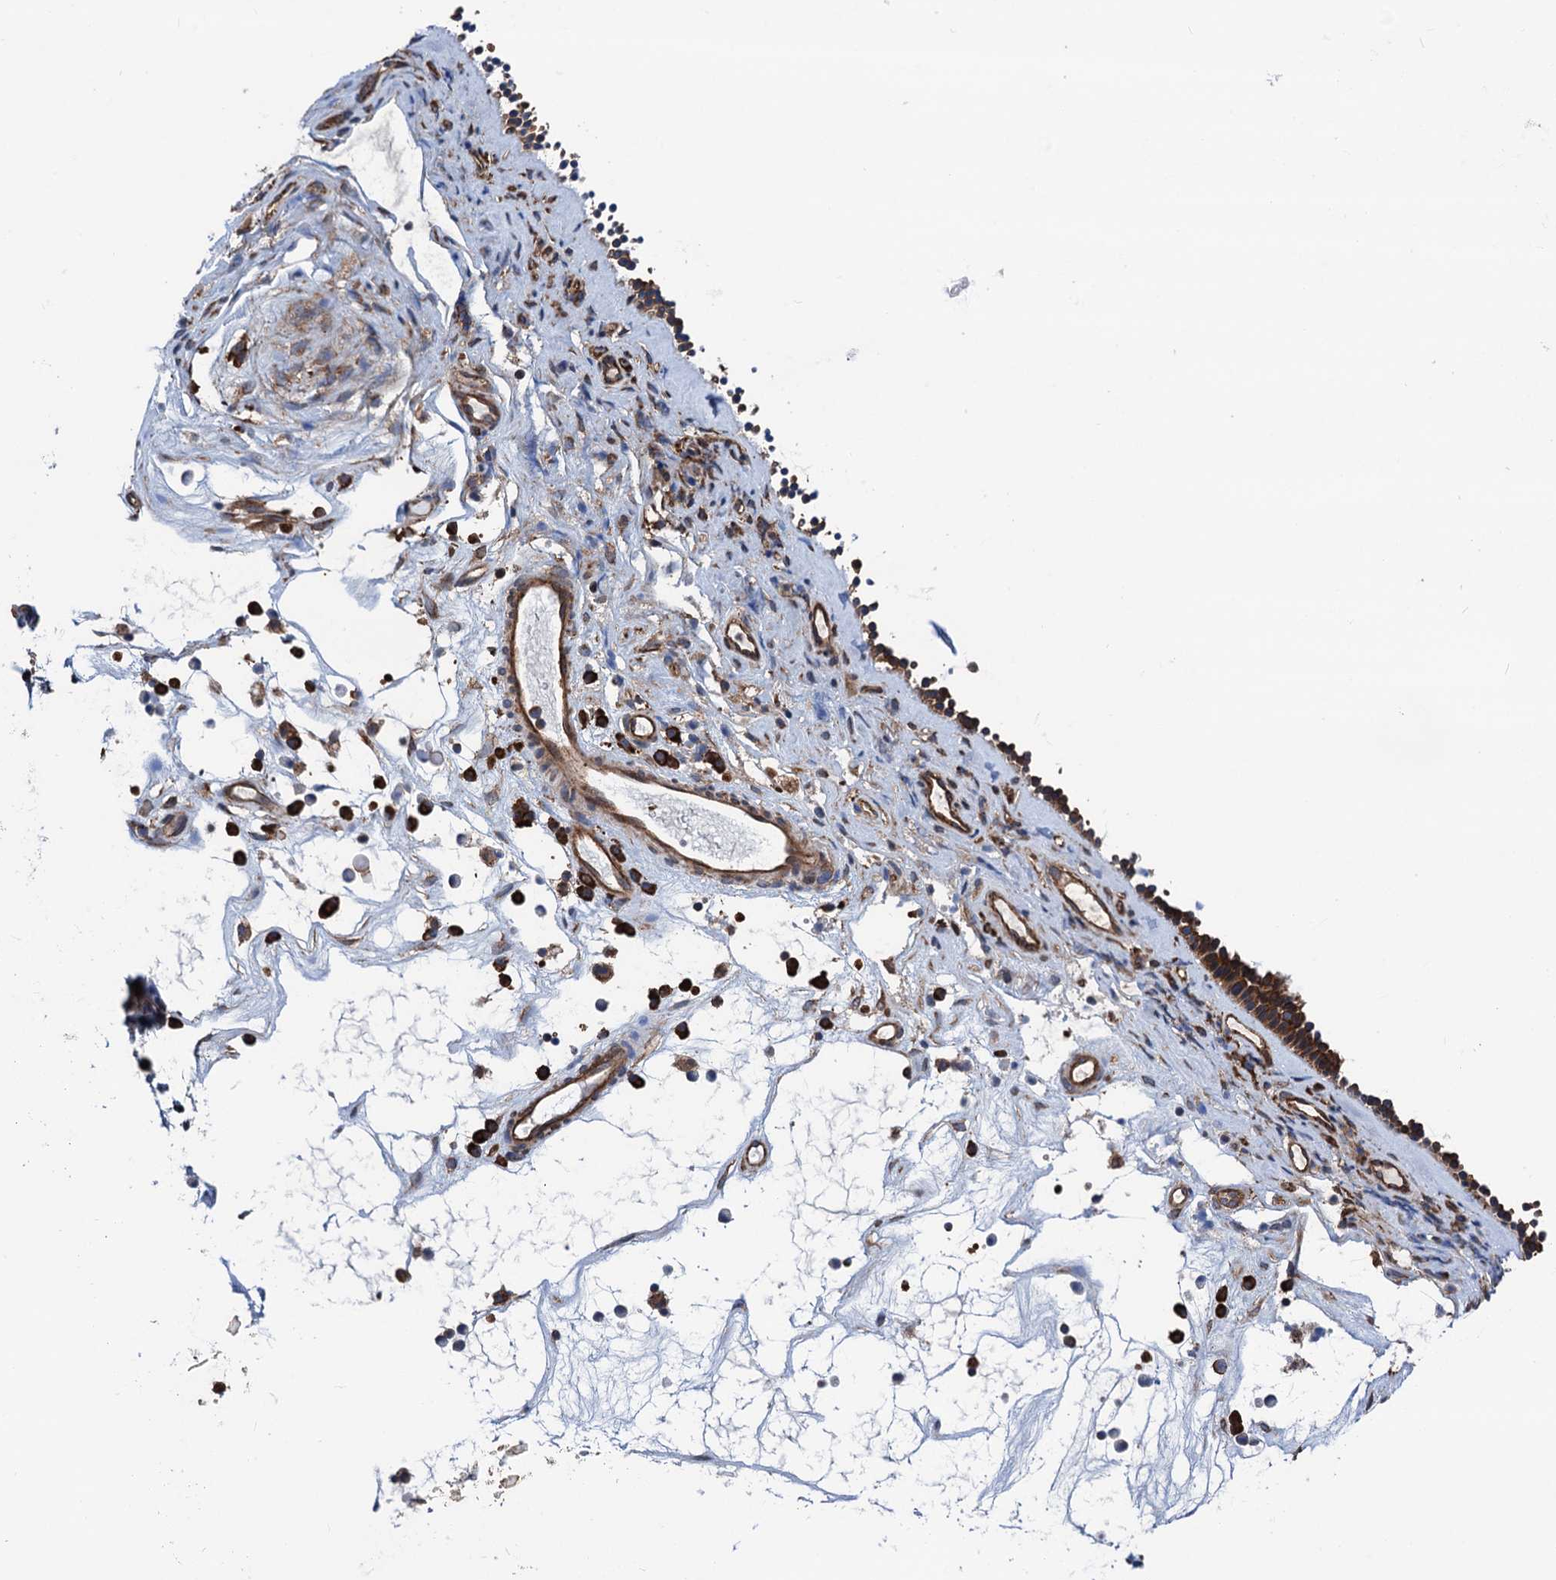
{"staining": {"intensity": "strong", "quantity": ">75%", "location": "cytoplasmic/membranous"}, "tissue": "nasopharynx", "cell_type": "Respiratory epithelial cells", "image_type": "normal", "snomed": [{"axis": "morphology", "description": "Normal tissue, NOS"}, {"axis": "morphology", "description": "Inflammation, NOS"}, {"axis": "morphology", "description": "Malignant melanoma, Metastatic site"}, {"axis": "topography", "description": "Nasopharynx"}], "caption": "Respiratory epithelial cells reveal high levels of strong cytoplasmic/membranous expression in about >75% of cells in unremarkable human nasopharynx. (Brightfield microscopy of DAB IHC at high magnification).", "gene": "SLC12A7", "patient": {"sex": "male", "age": 70}}